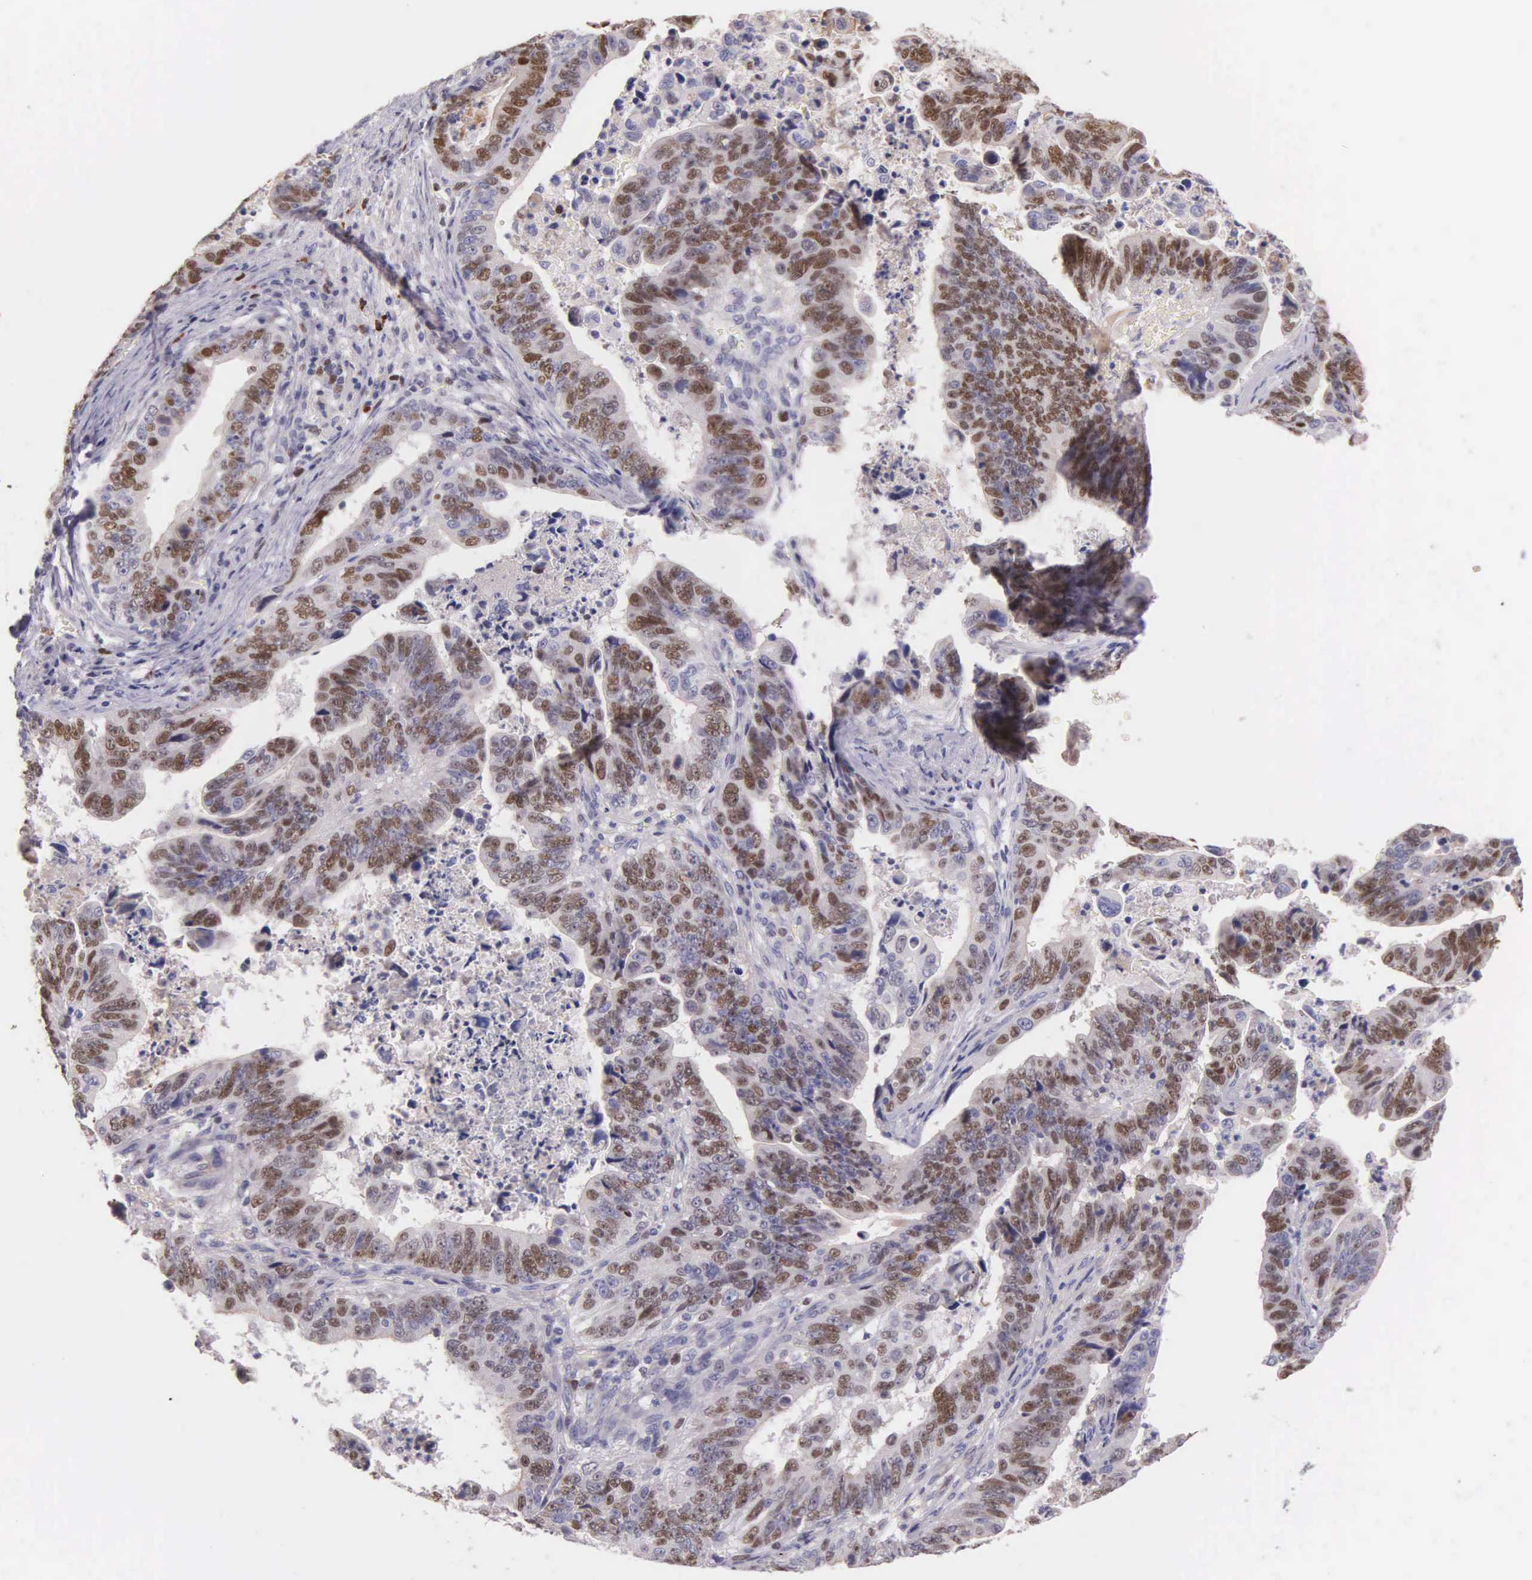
{"staining": {"intensity": "moderate", "quantity": "25%-75%", "location": "nuclear"}, "tissue": "stomach cancer", "cell_type": "Tumor cells", "image_type": "cancer", "snomed": [{"axis": "morphology", "description": "Adenocarcinoma, NOS"}, {"axis": "topography", "description": "Stomach, upper"}], "caption": "Tumor cells demonstrate moderate nuclear staining in about 25%-75% of cells in stomach cancer (adenocarcinoma).", "gene": "MCM5", "patient": {"sex": "female", "age": 50}}